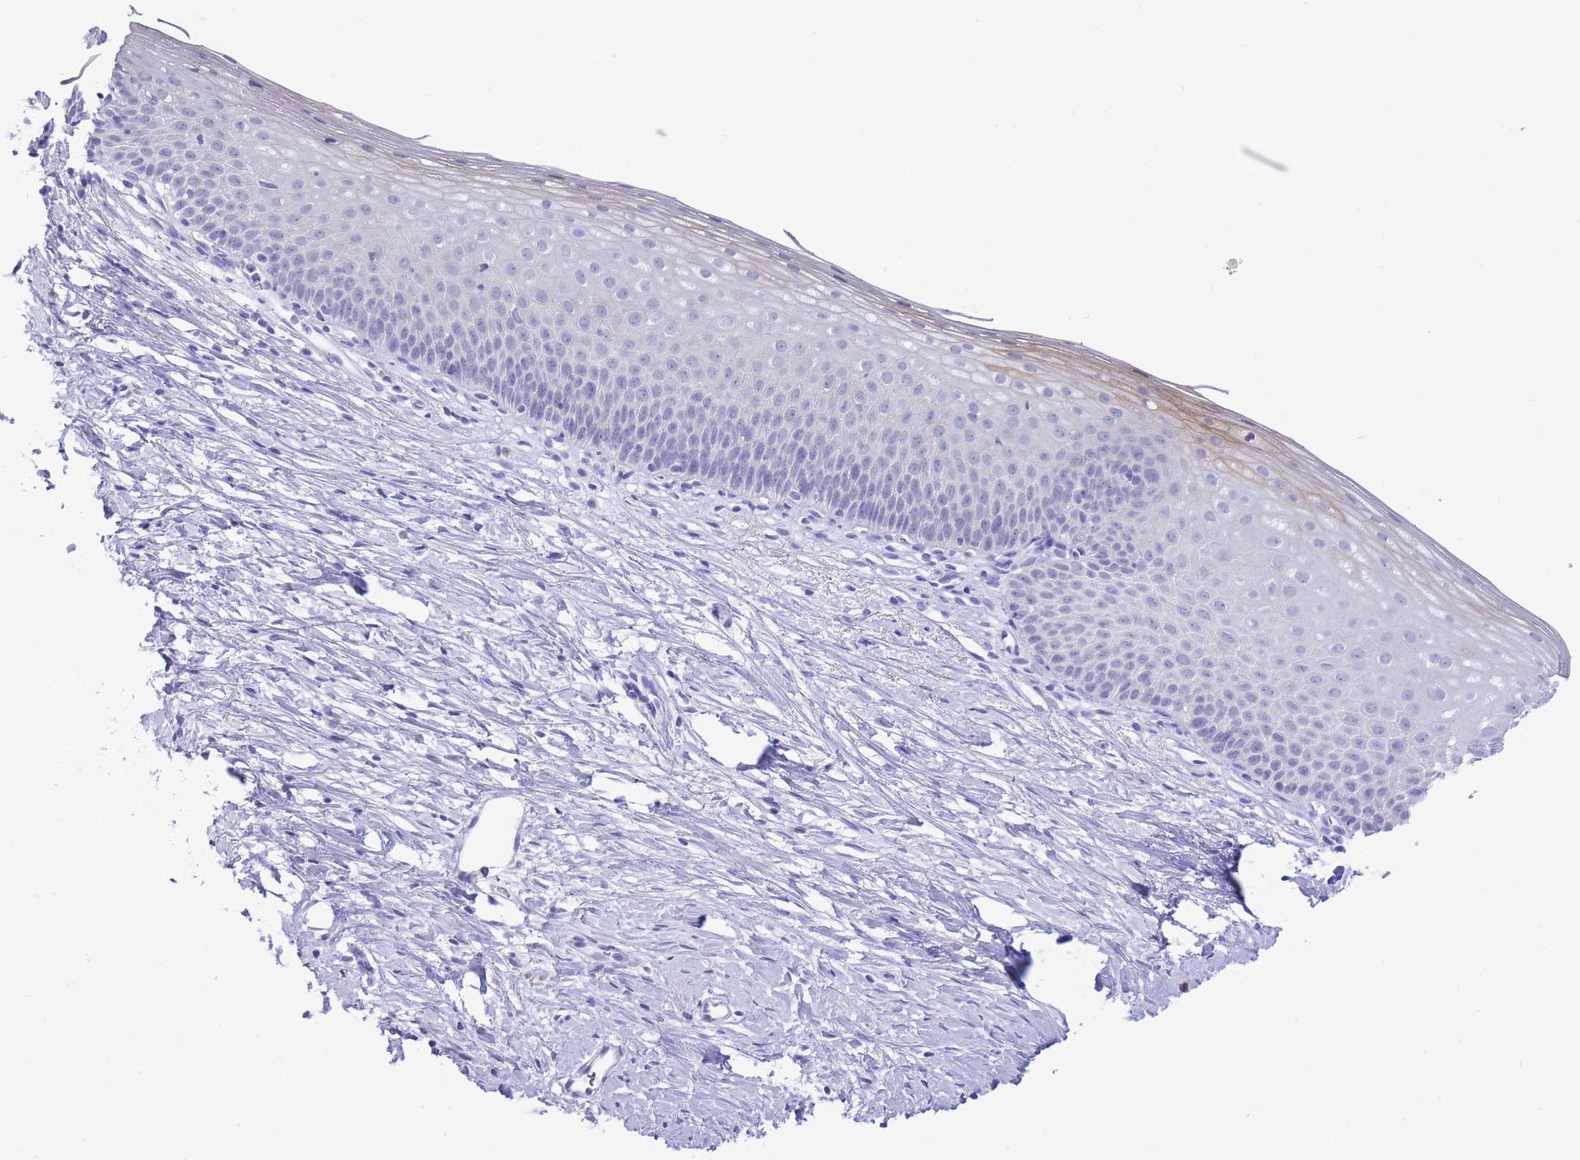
{"staining": {"intensity": "negative", "quantity": "none", "location": "none"}, "tissue": "cervix", "cell_type": "Glandular cells", "image_type": "normal", "snomed": [{"axis": "morphology", "description": "Normal tissue, NOS"}, {"axis": "topography", "description": "Cervix"}], "caption": "DAB (3,3'-diaminobenzidine) immunohistochemical staining of unremarkable cervix exhibits no significant staining in glandular cells.", "gene": "ASAP3", "patient": {"sex": "female", "age": 57}}